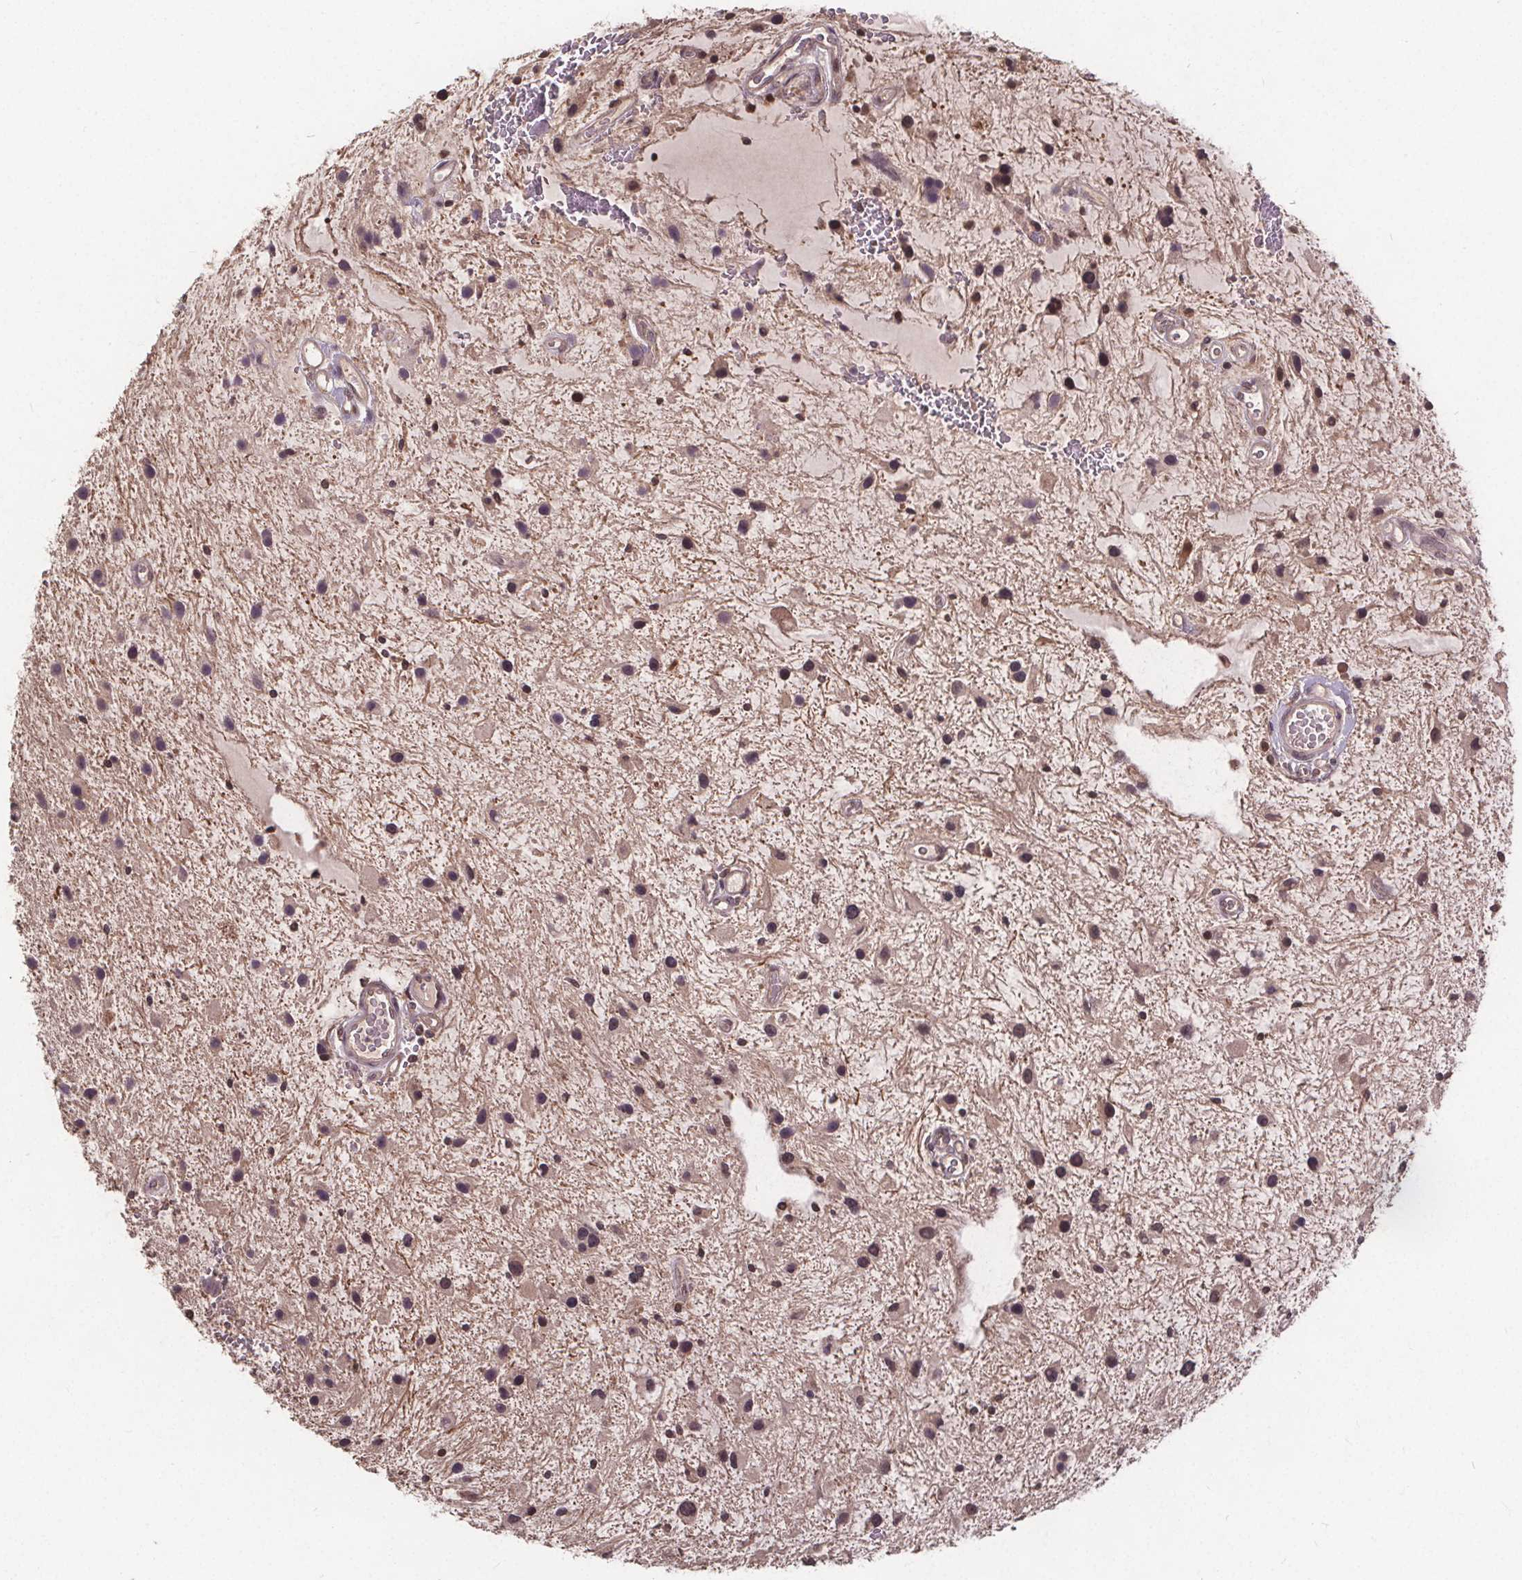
{"staining": {"intensity": "moderate", "quantity": "25%-75%", "location": "cytoplasmic/membranous,nuclear"}, "tissue": "glioma", "cell_type": "Tumor cells", "image_type": "cancer", "snomed": [{"axis": "morphology", "description": "Glioma, malignant, Low grade"}, {"axis": "topography", "description": "Cerebellum"}], "caption": "The image displays immunohistochemical staining of malignant glioma (low-grade). There is moderate cytoplasmic/membranous and nuclear staining is present in approximately 25%-75% of tumor cells.", "gene": "USP9X", "patient": {"sex": "female", "age": 14}}